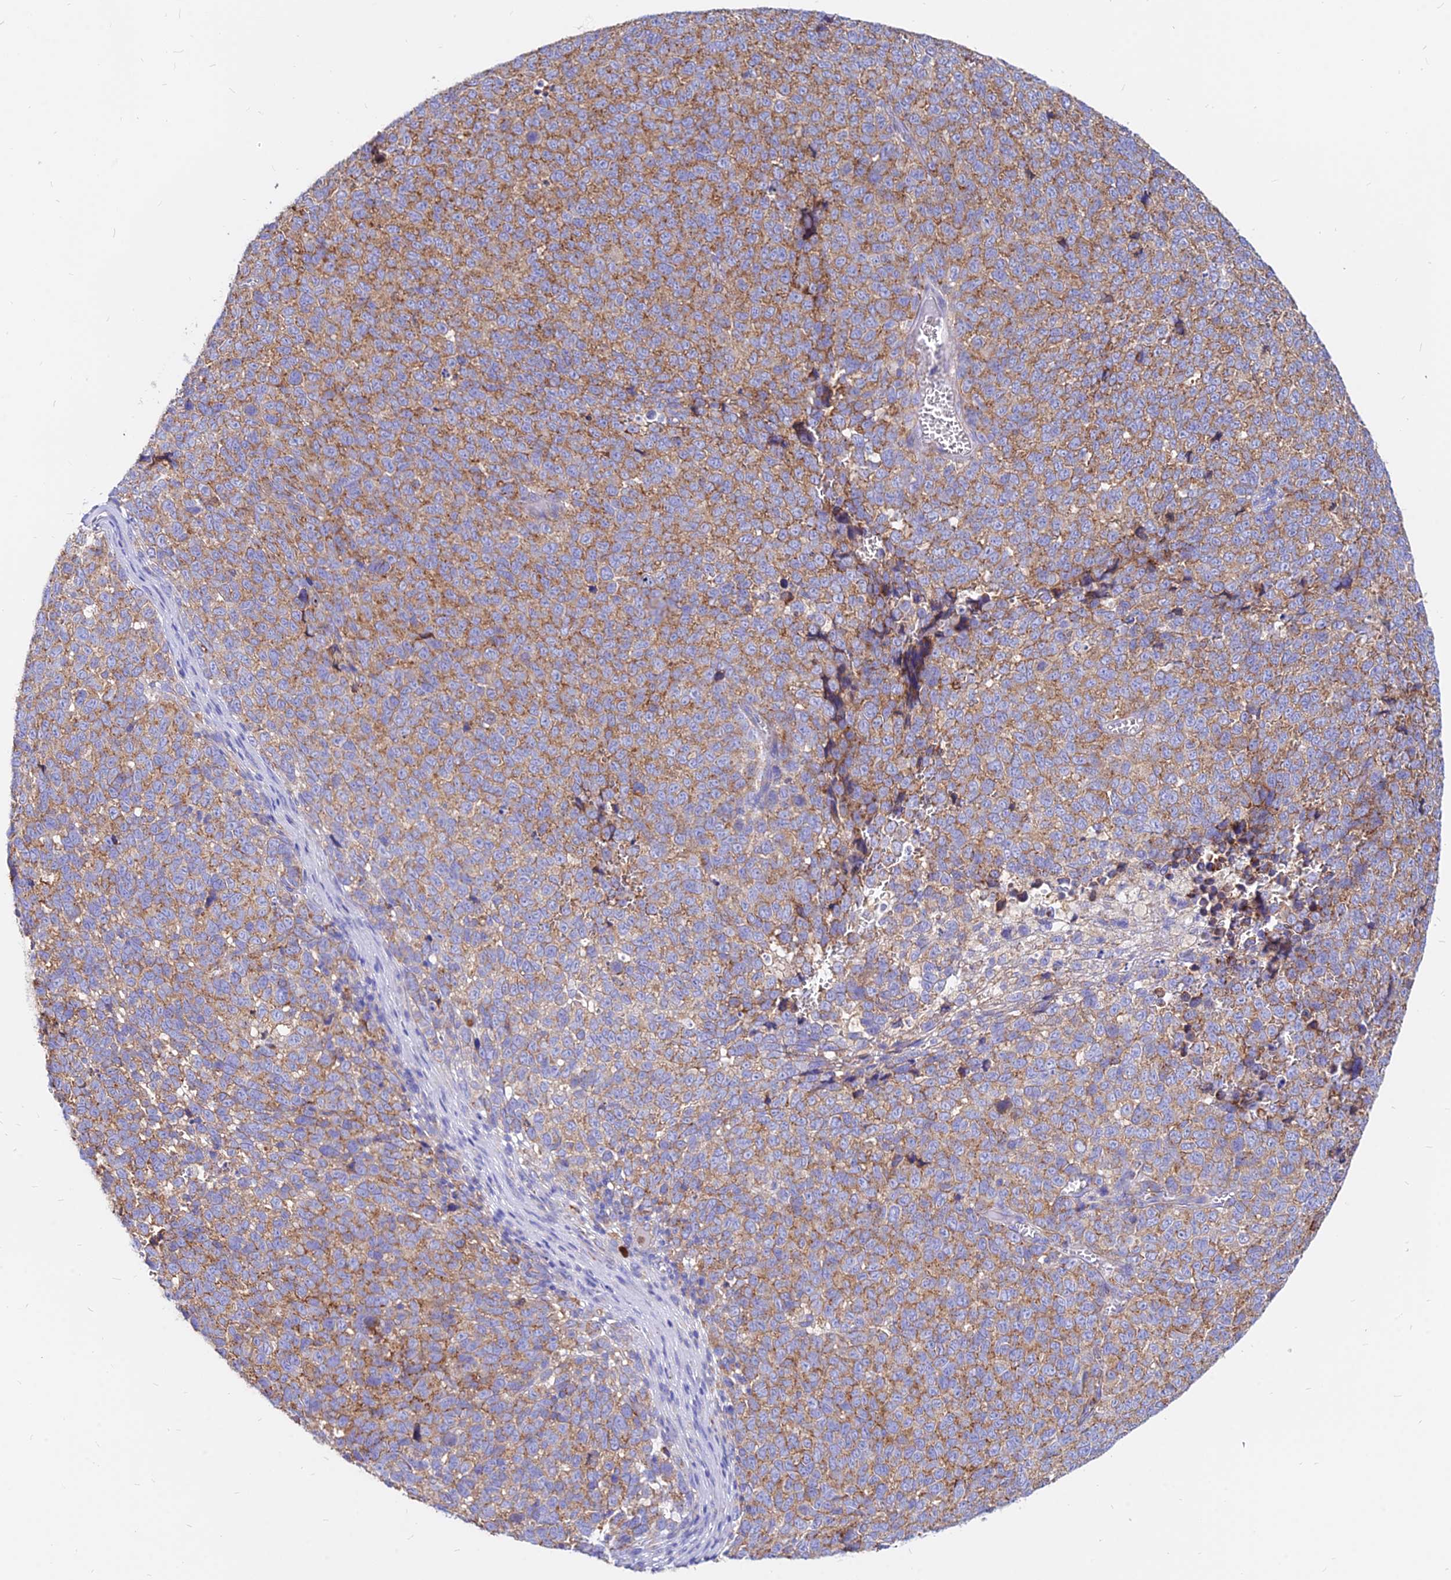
{"staining": {"intensity": "moderate", "quantity": ">75%", "location": "cytoplasmic/membranous"}, "tissue": "melanoma", "cell_type": "Tumor cells", "image_type": "cancer", "snomed": [{"axis": "morphology", "description": "Malignant melanoma, NOS"}, {"axis": "topography", "description": "Nose, NOS"}], "caption": "Tumor cells demonstrate medium levels of moderate cytoplasmic/membranous staining in about >75% of cells in human malignant melanoma. The staining was performed using DAB (3,3'-diaminobenzidine), with brown indicating positive protein expression. Nuclei are stained blue with hematoxylin.", "gene": "AGTRAP", "patient": {"sex": "female", "age": 48}}